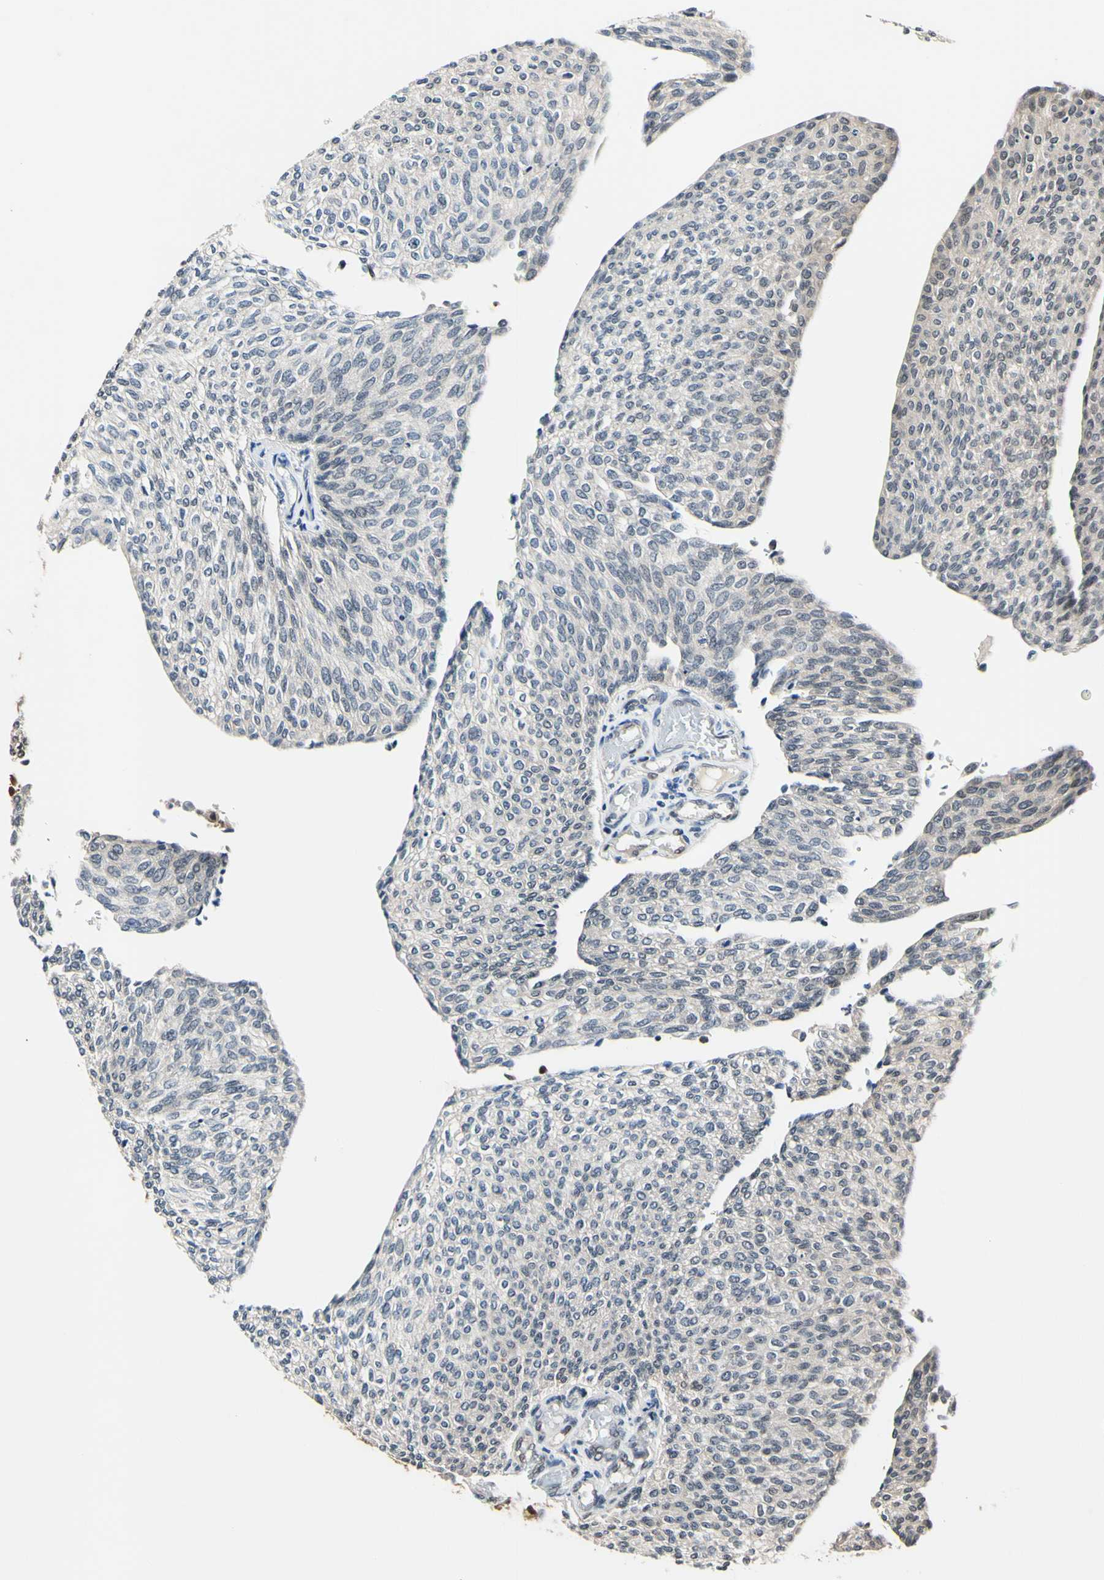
{"staining": {"intensity": "negative", "quantity": "none", "location": "none"}, "tissue": "urothelial cancer", "cell_type": "Tumor cells", "image_type": "cancer", "snomed": [{"axis": "morphology", "description": "Urothelial carcinoma, Low grade"}, {"axis": "topography", "description": "Urinary bladder"}], "caption": "Photomicrograph shows no protein expression in tumor cells of urothelial cancer tissue.", "gene": "PSMD10", "patient": {"sex": "female", "age": 79}}